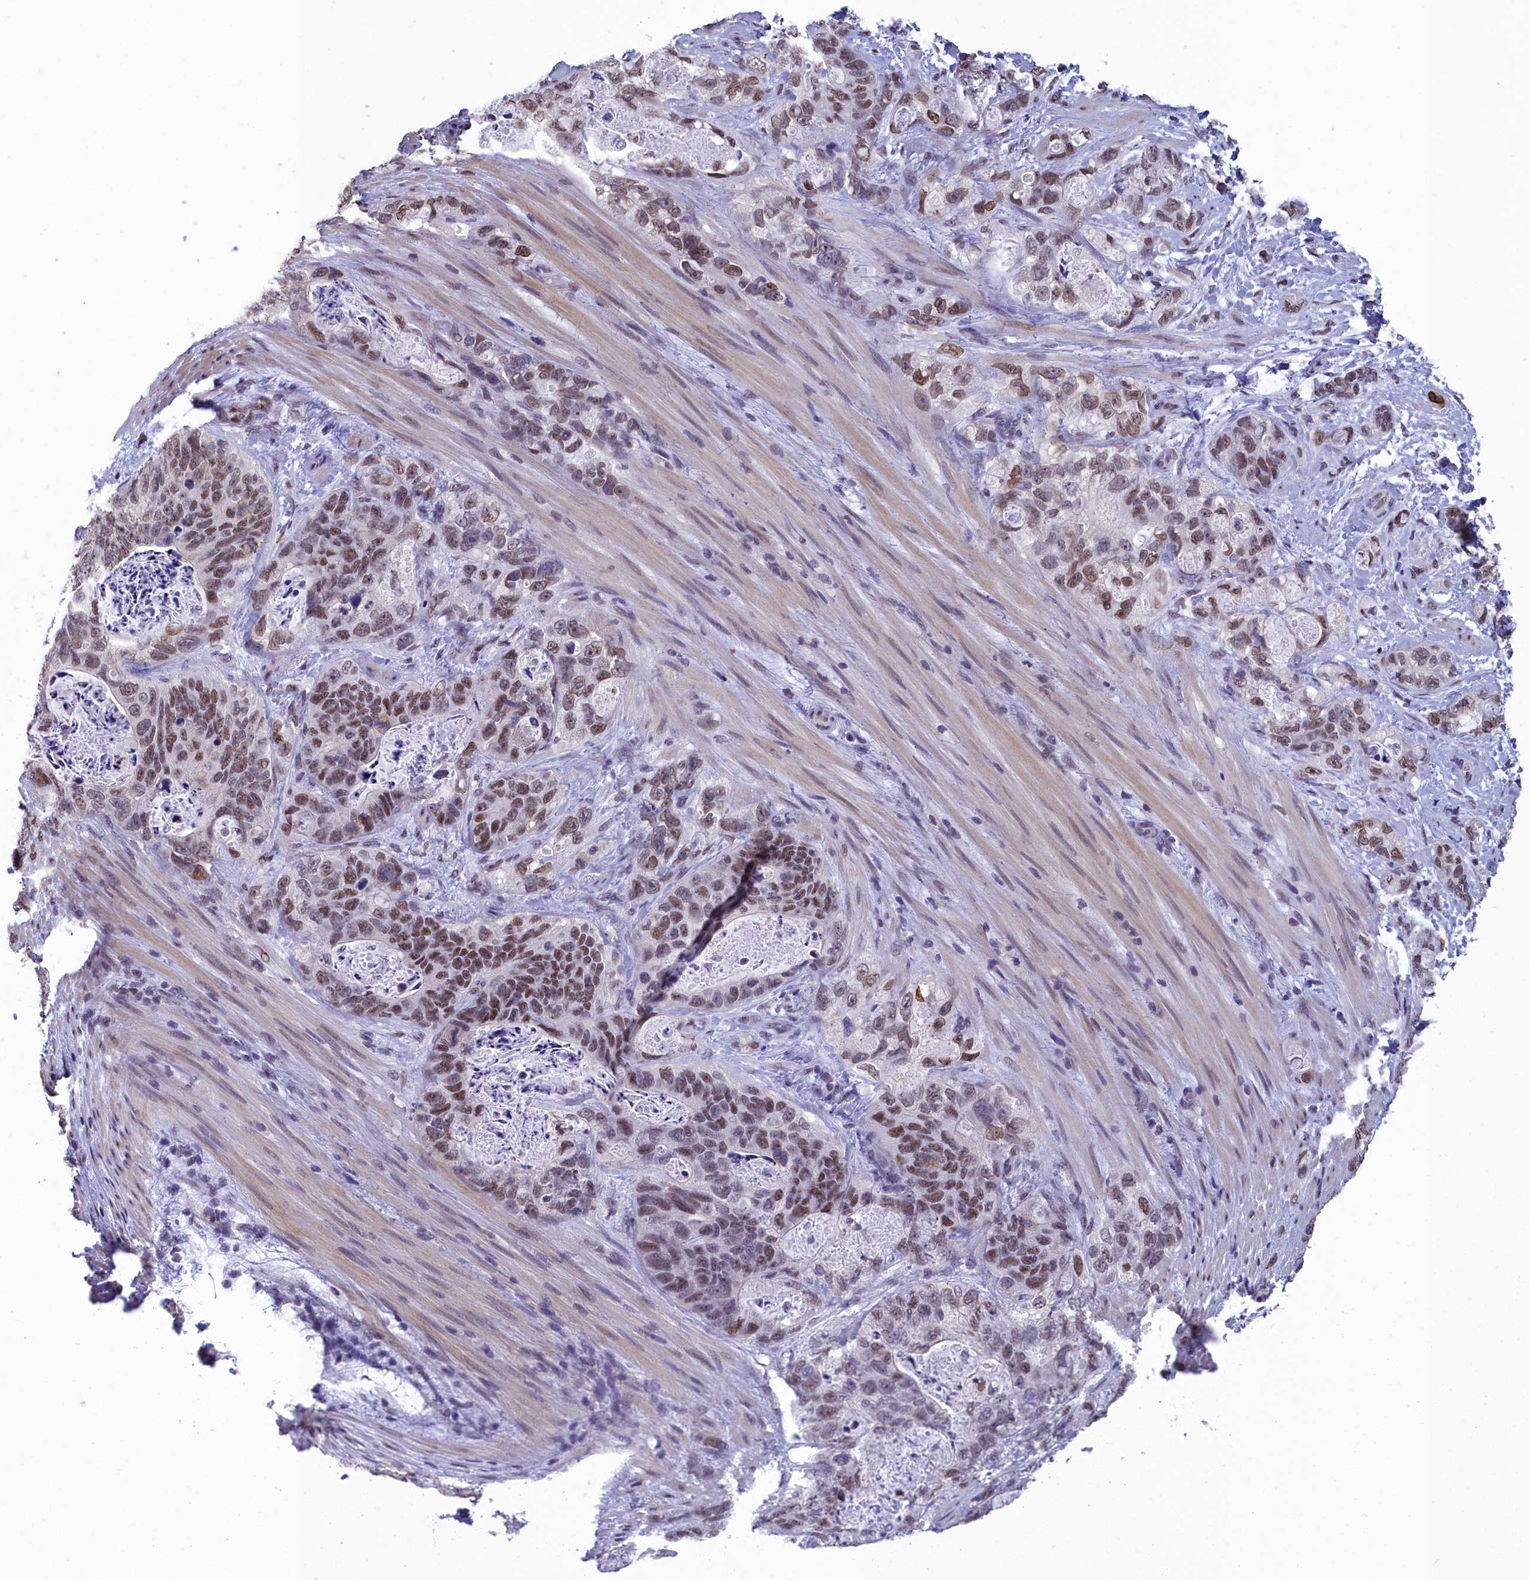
{"staining": {"intensity": "moderate", "quantity": ">75%", "location": "nuclear"}, "tissue": "stomach cancer", "cell_type": "Tumor cells", "image_type": "cancer", "snomed": [{"axis": "morphology", "description": "Normal tissue, NOS"}, {"axis": "morphology", "description": "Adenocarcinoma, NOS"}, {"axis": "topography", "description": "Stomach"}], "caption": "Stomach cancer (adenocarcinoma) tissue shows moderate nuclear staining in approximately >75% of tumor cells", "gene": "CCDC97", "patient": {"sex": "female", "age": 89}}